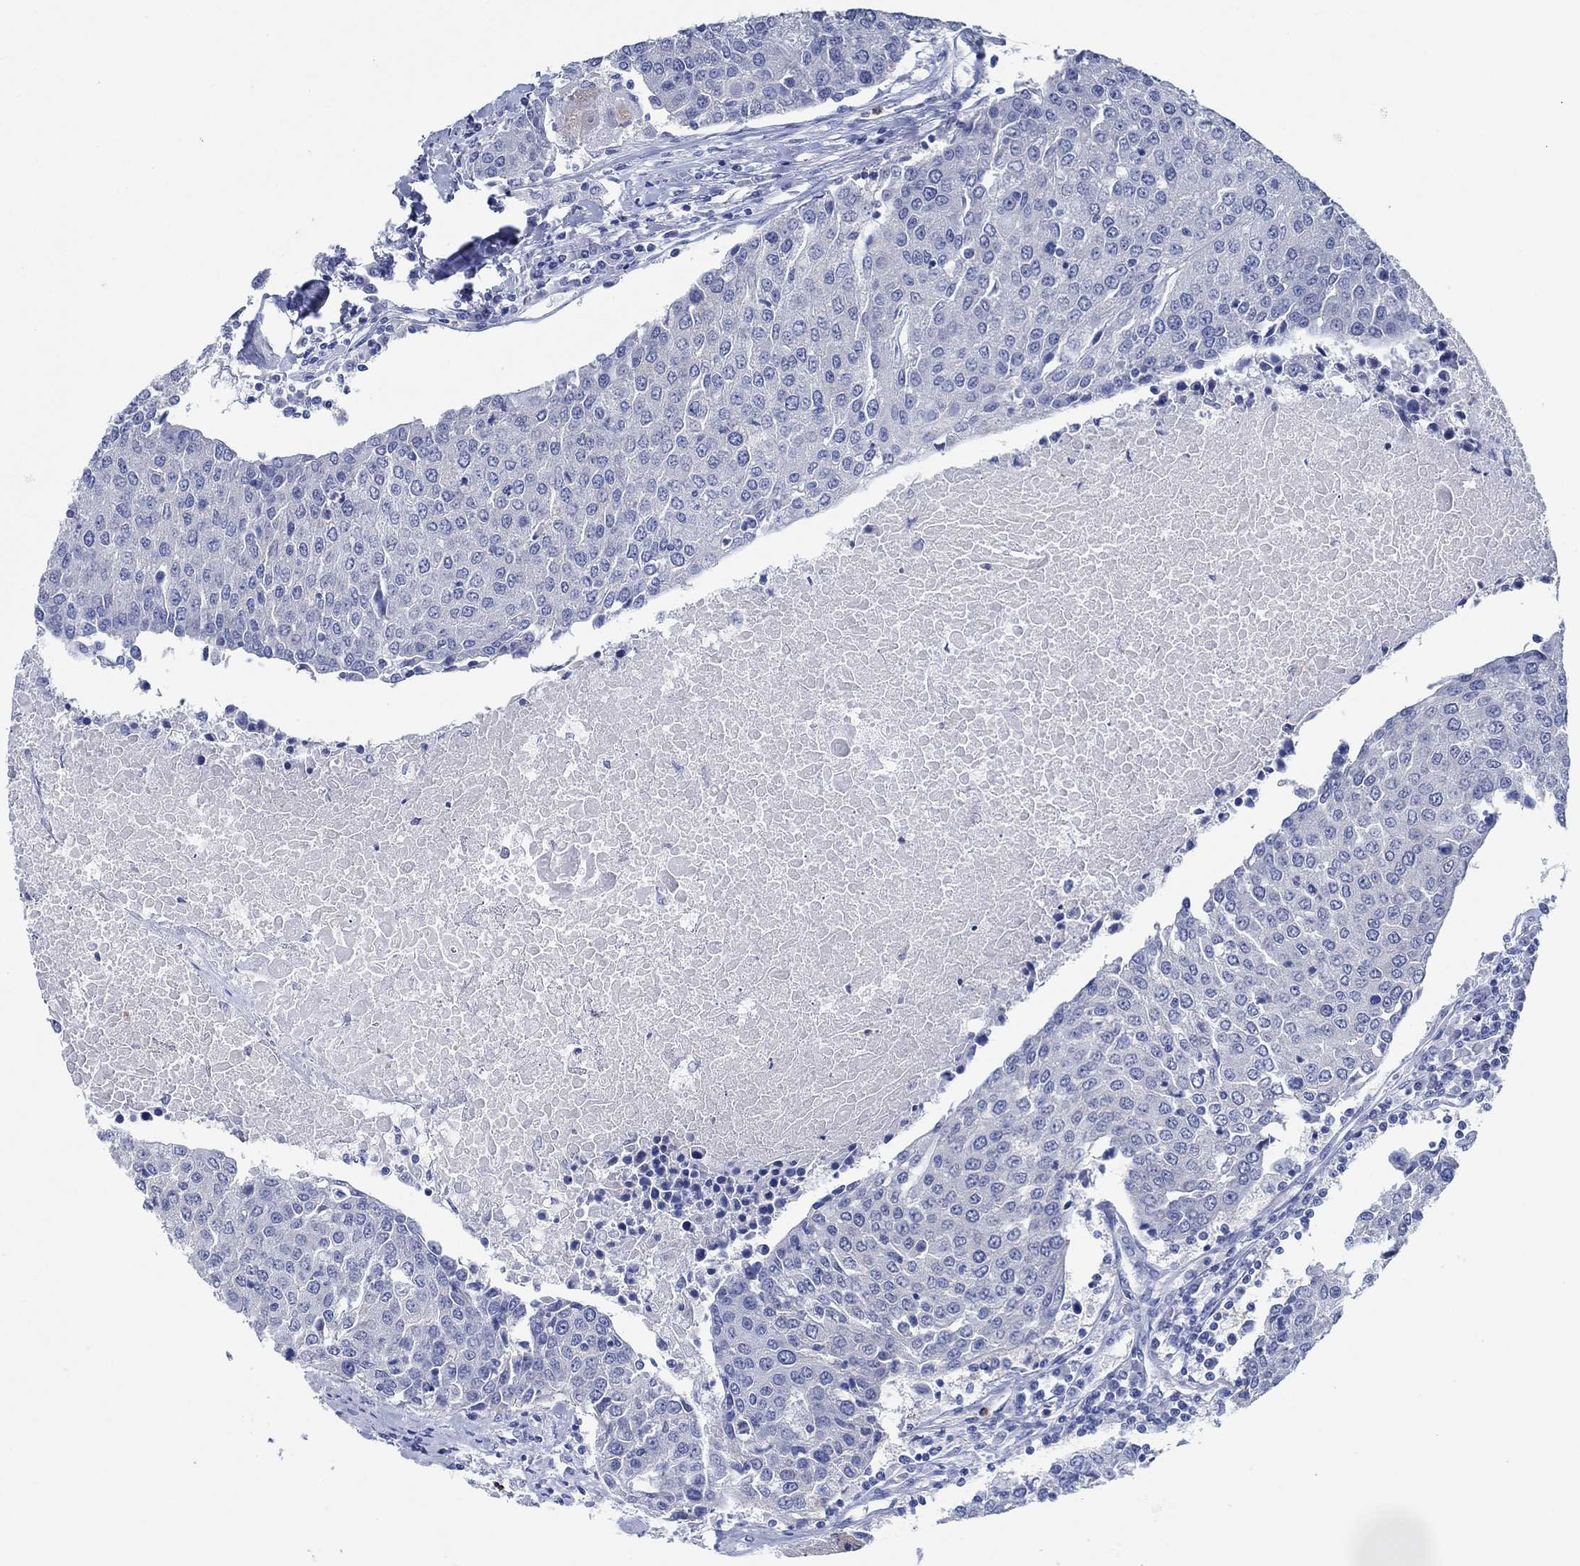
{"staining": {"intensity": "negative", "quantity": "none", "location": "none"}, "tissue": "urothelial cancer", "cell_type": "Tumor cells", "image_type": "cancer", "snomed": [{"axis": "morphology", "description": "Urothelial carcinoma, High grade"}, {"axis": "topography", "description": "Urinary bladder"}], "caption": "This is an IHC micrograph of human high-grade urothelial carcinoma. There is no staining in tumor cells.", "gene": "ZNF671", "patient": {"sex": "female", "age": 85}}